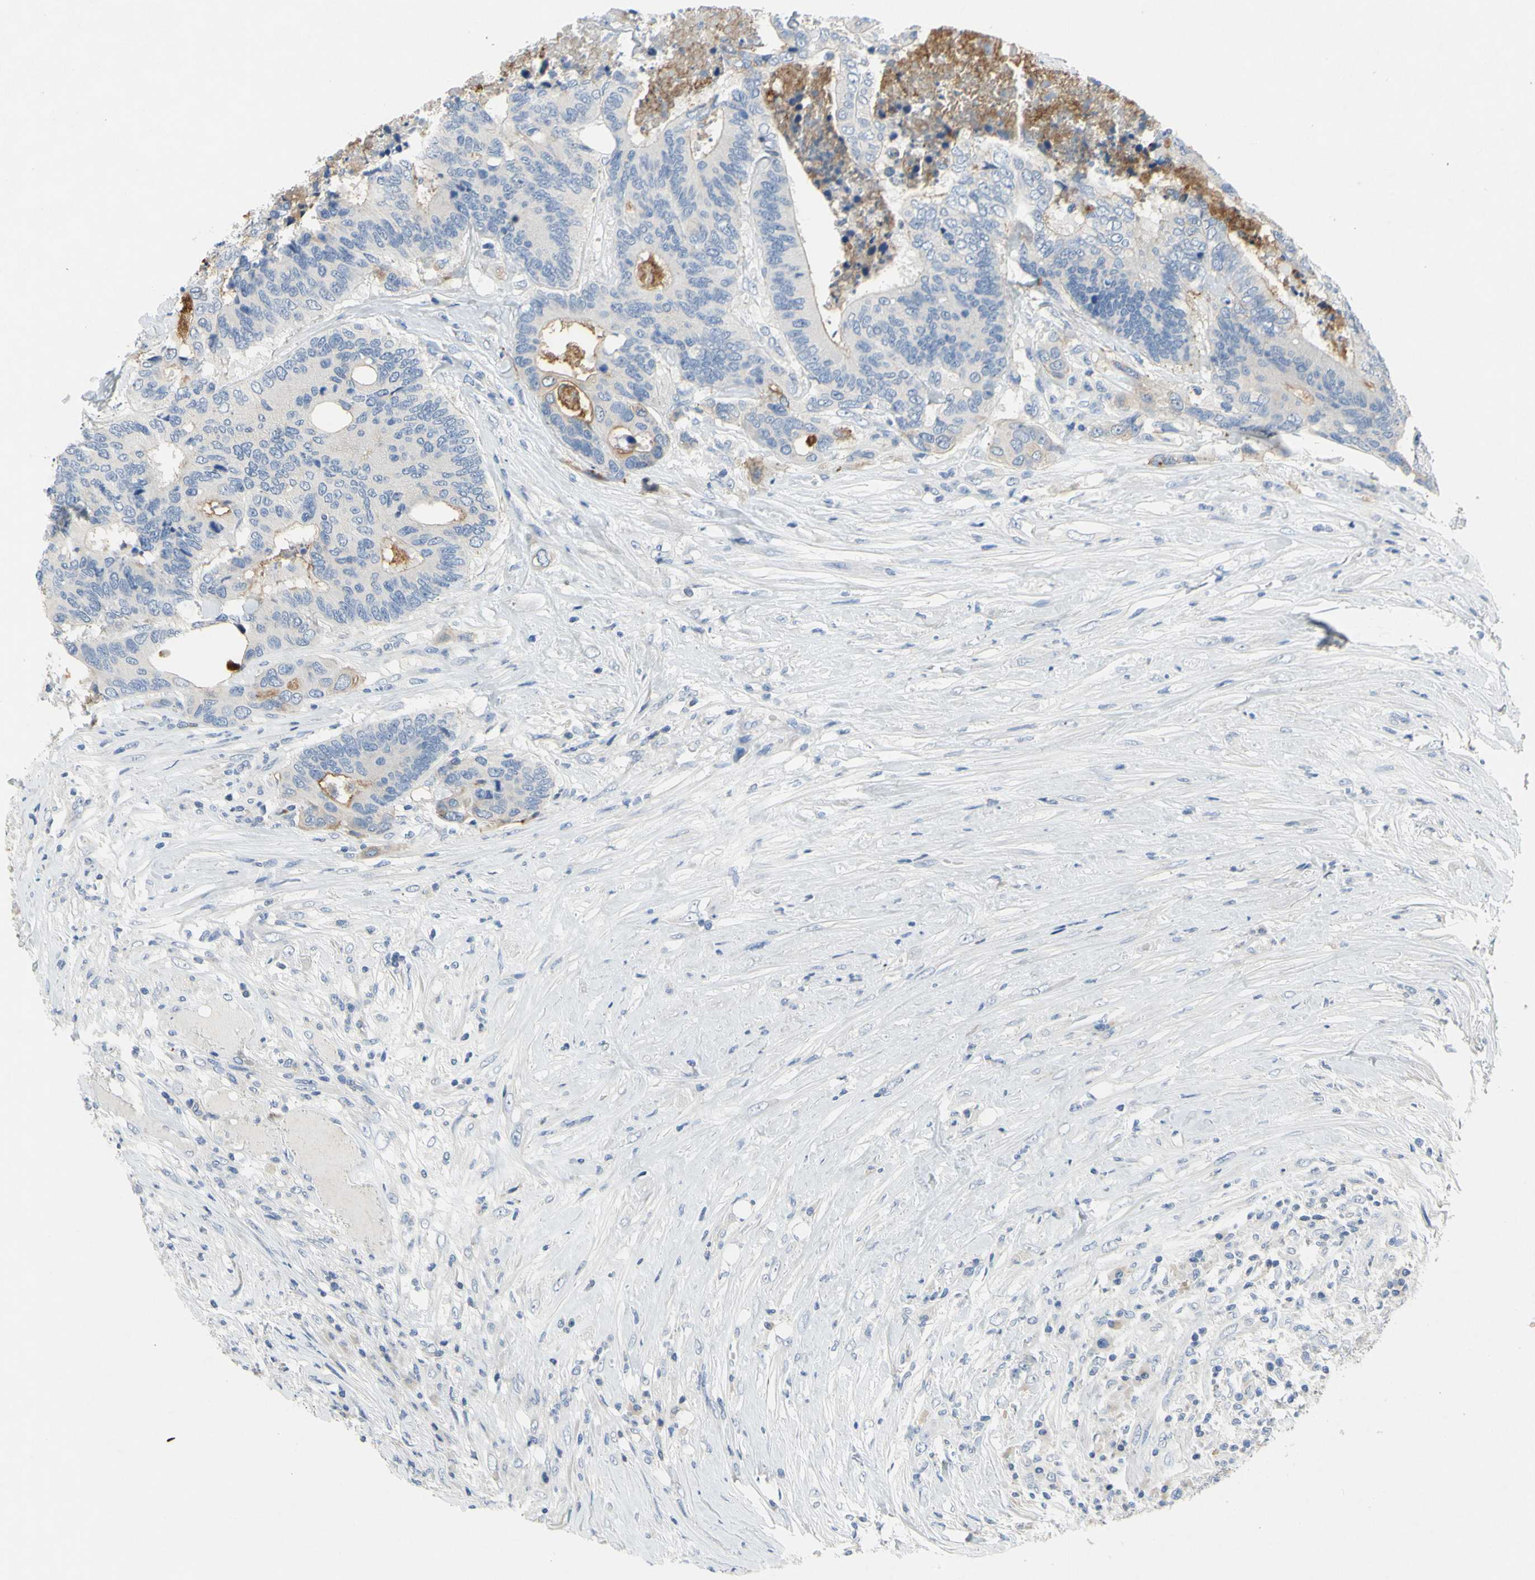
{"staining": {"intensity": "weak", "quantity": "25%-75%", "location": "cytoplasmic/membranous"}, "tissue": "colorectal cancer", "cell_type": "Tumor cells", "image_type": "cancer", "snomed": [{"axis": "morphology", "description": "Adenocarcinoma, NOS"}, {"axis": "topography", "description": "Rectum"}], "caption": "Immunohistochemistry (IHC) micrograph of human colorectal adenocarcinoma stained for a protein (brown), which displays low levels of weak cytoplasmic/membranous staining in approximately 25%-75% of tumor cells.", "gene": "MUC1", "patient": {"sex": "male", "age": 55}}